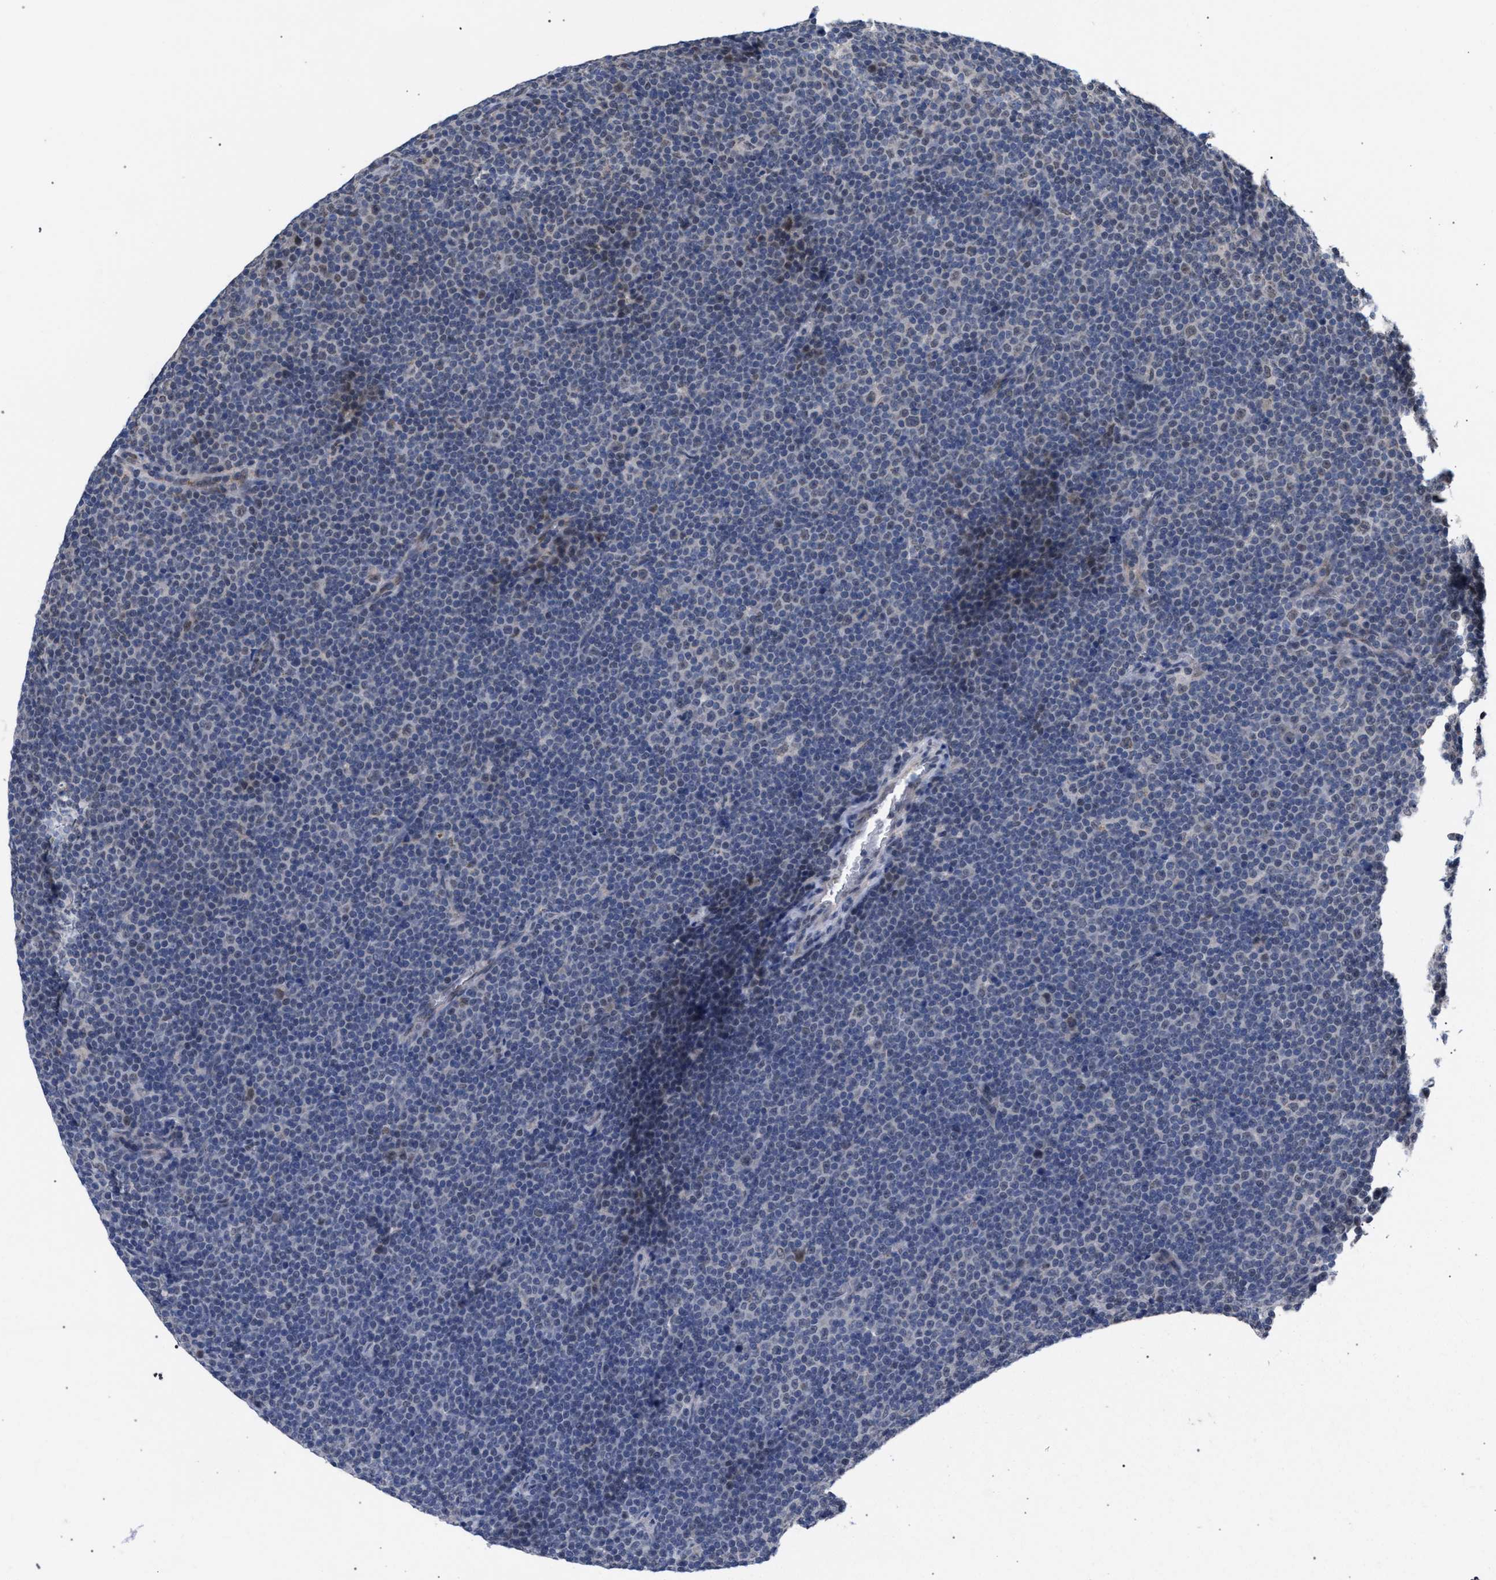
{"staining": {"intensity": "negative", "quantity": "none", "location": "none"}, "tissue": "lymphoma", "cell_type": "Tumor cells", "image_type": "cancer", "snomed": [{"axis": "morphology", "description": "Malignant lymphoma, non-Hodgkin's type, Low grade"}, {"axis": "topography", "description": "Lymph node"}], "caption": "Immunohistochemistry (IHC) of human lymphoma demonstrates no staining in tumor cells.", "gene": "GOLGA2", "patient": {"sex": "female", "age": 67}}